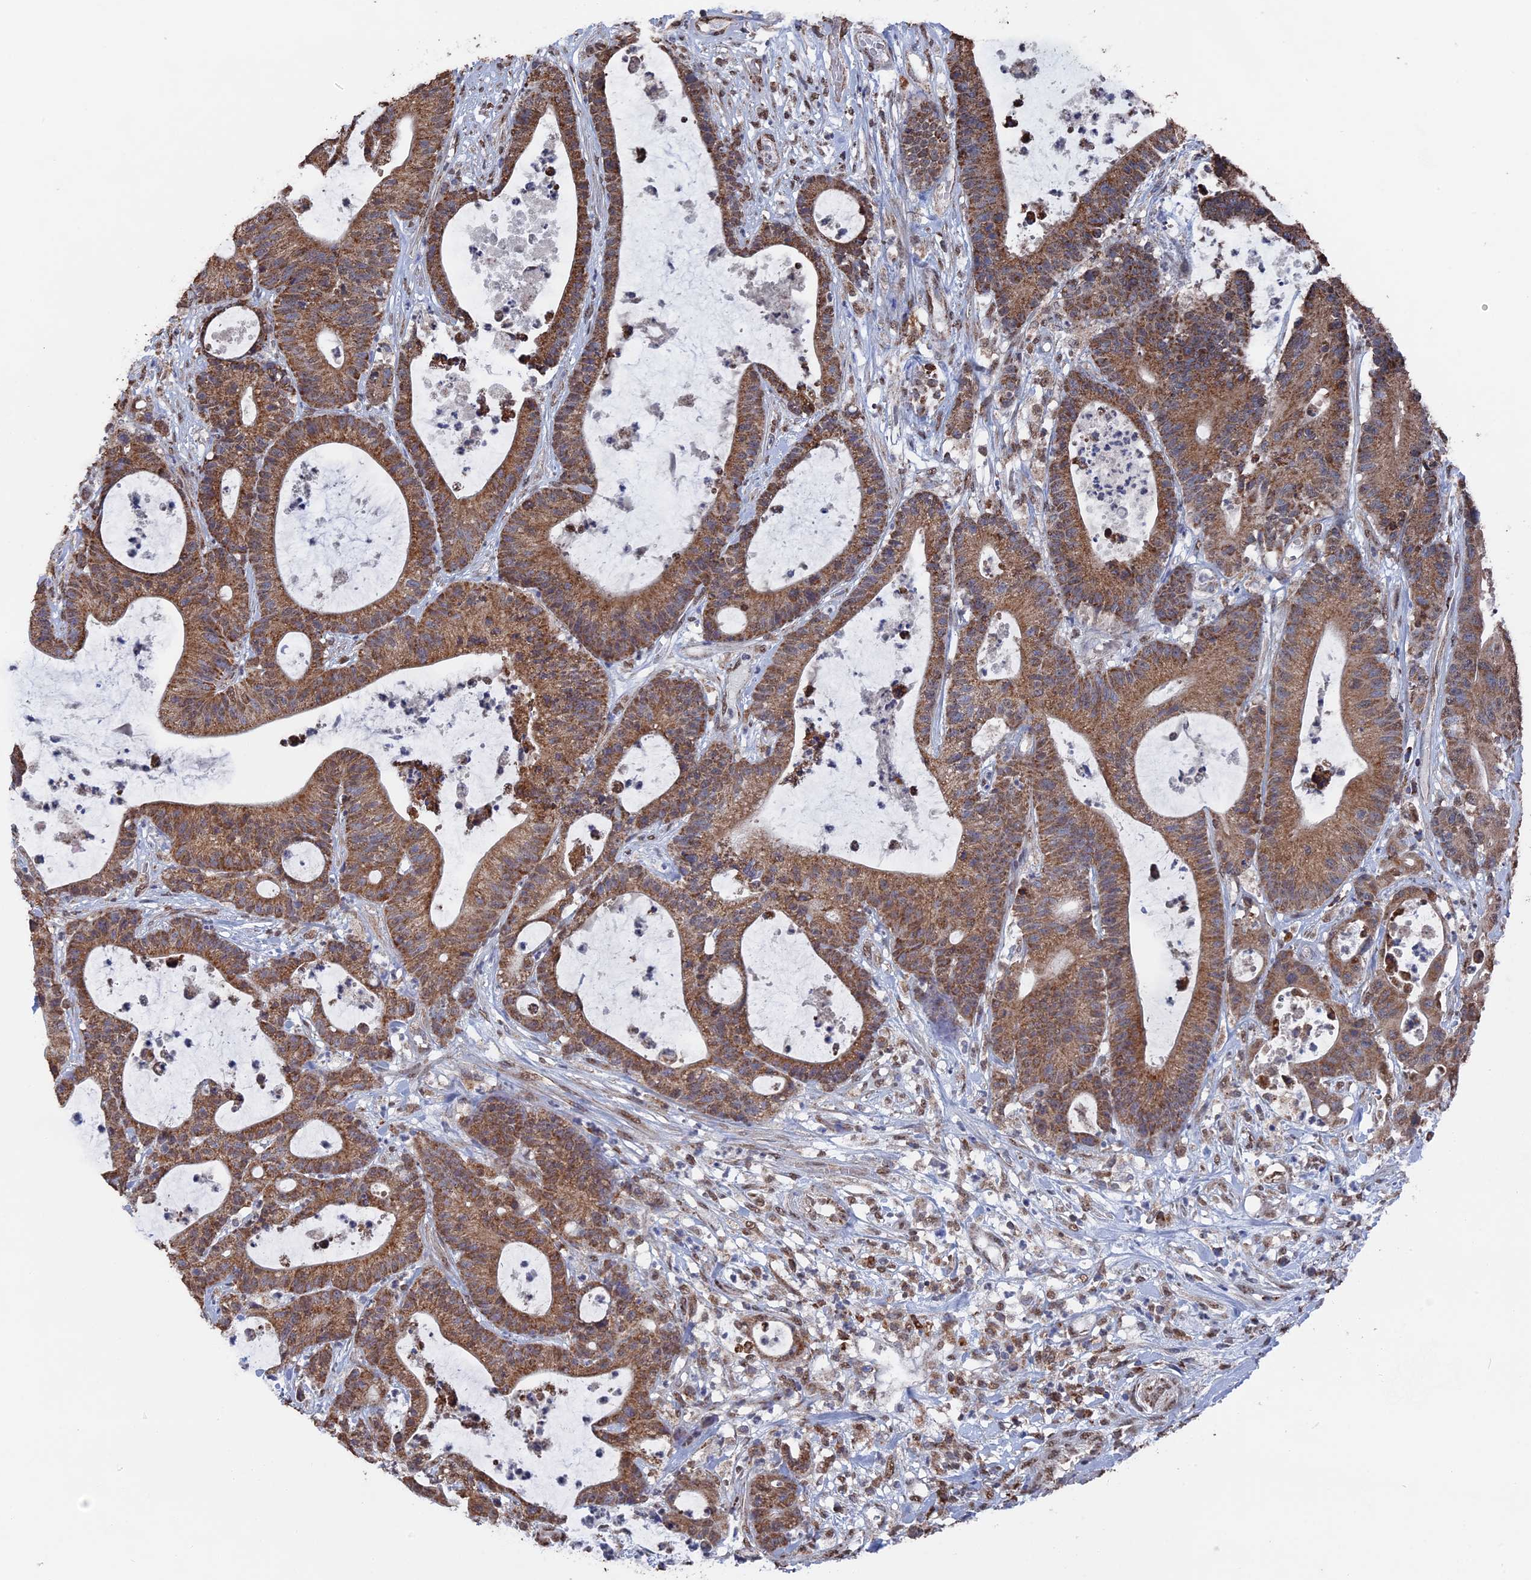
{"staining": {"intensity": "moderate", "quantity": ">75%", "location": "cytoplasmic/membranous"}, "tissue": "colorectal cancer", "cell_type": "Tumor cells", "image_type": "cancer", "snomed": [{"axis": "morphology", "description": "Adenocarcinoma, NOS"}, {"axis": "topography", "description": "Colon"}], "caption": "This photomicrograph exhibits IHC staining of colorectal cancer, with medium moderate cytoplasmic/membranous staining in approximately >75% of tumor cells.", "gene": "SMG9", "patient": {"sex": "female", "age": 84}}